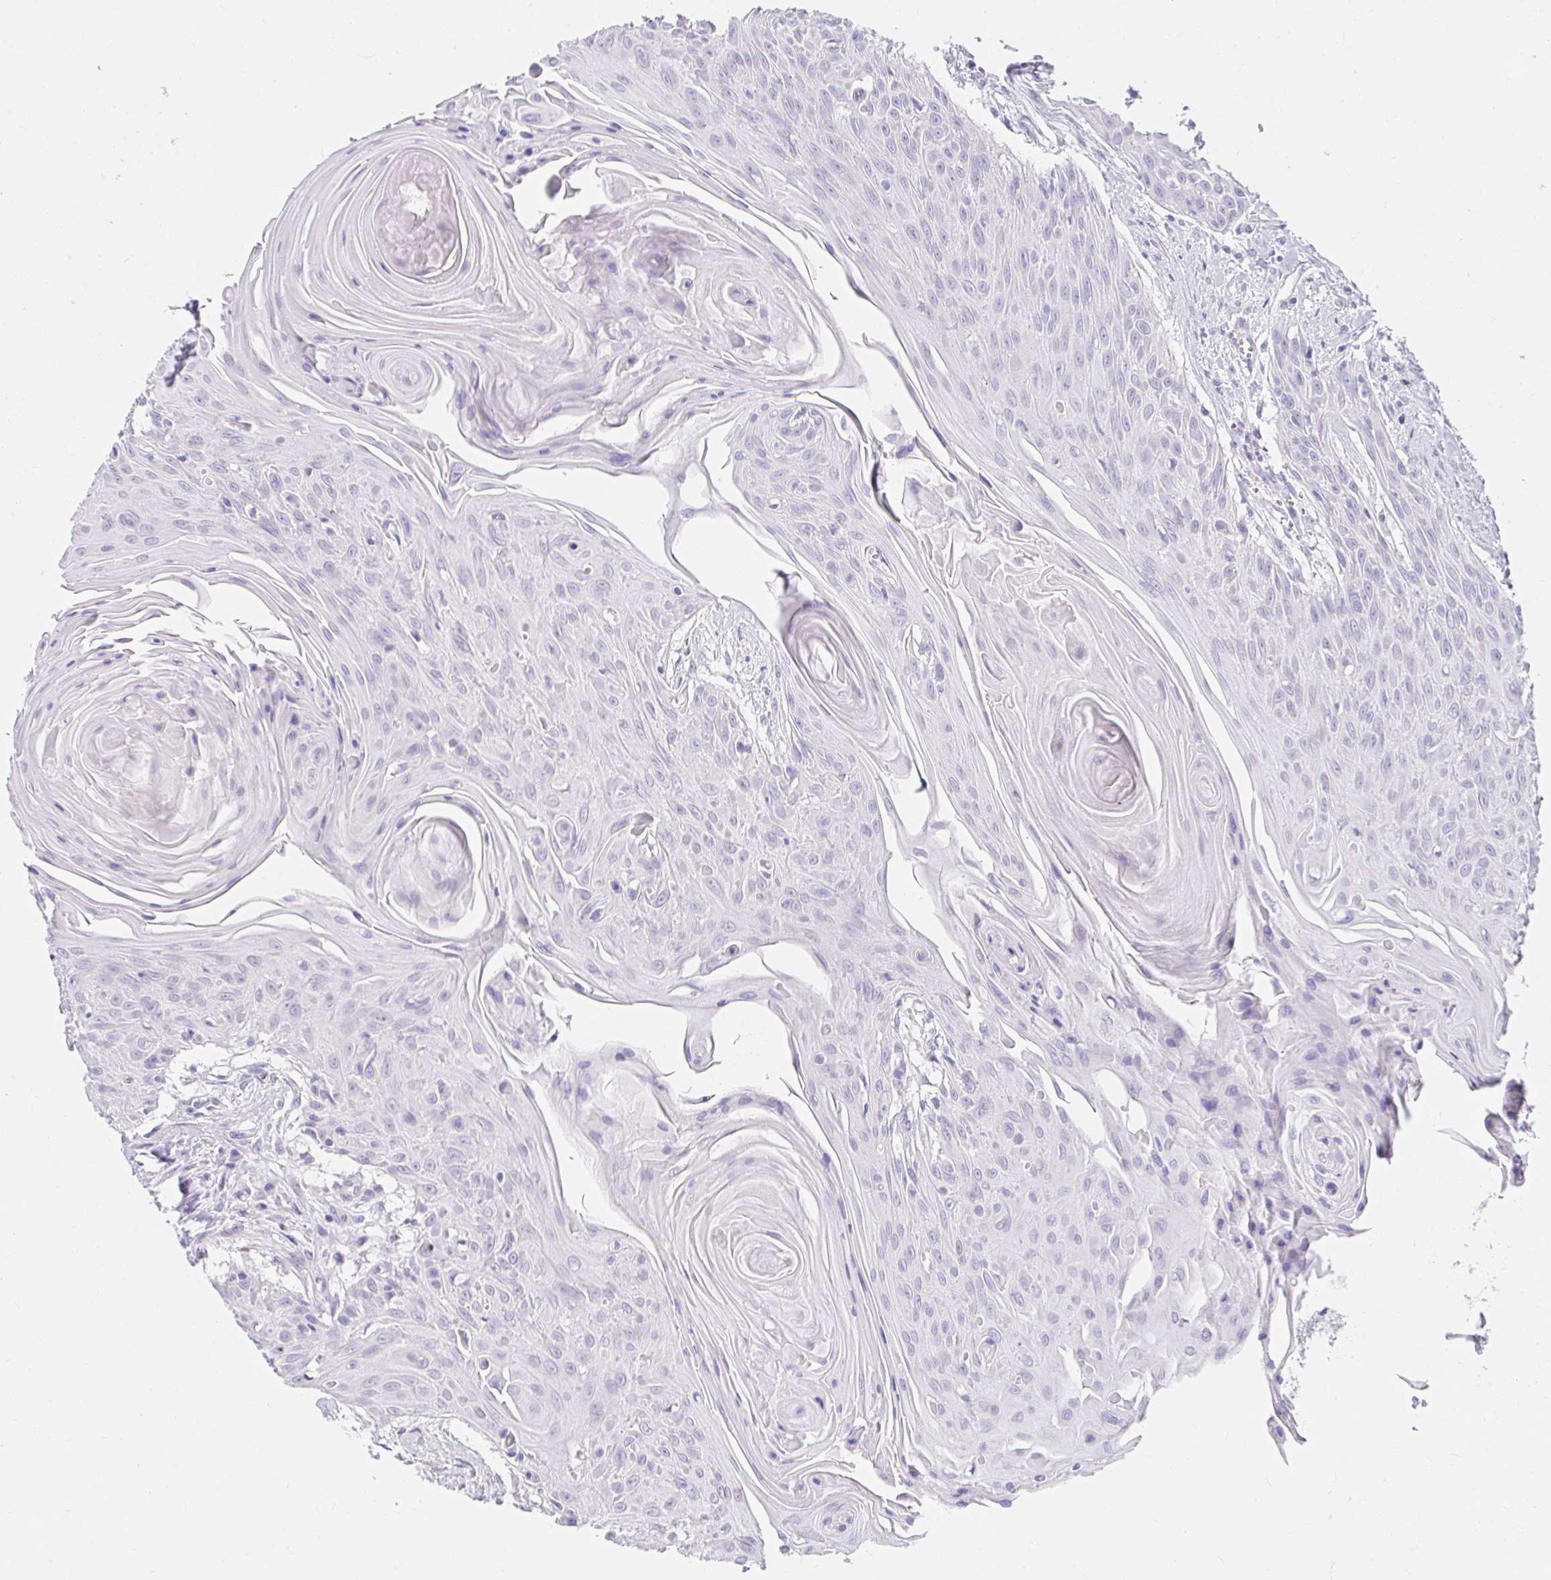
{"staining": {"intensity": "negative", "quantity": "none", "location": "none"}, "tissue": "head and neck cancer", "cell_type": "Tumor cells", "image_type": "cancer", "snomed": [{"axis": "morphology", "description": "Squamous cell carcinoma, NOS"}, {"axis": "topography", "description": "Lymph node"}, {"axis": "topography", "description": "Salivary gland"}, {"axis": "topography", "description": "Head-Neck"}], "caption": "Protein analysis of squamous cell carcinoma (head and neck) exhibits no significant positivity in tumor cells. (Stains: DAB (3,3'-diaminobenzidine) immunohistochemistry with hematoxylin counter stain, Microscopy: brightfield microscopy at high magnification).", "gene": "VGLL1", "patient": {"sex": "female", "age": 74}}